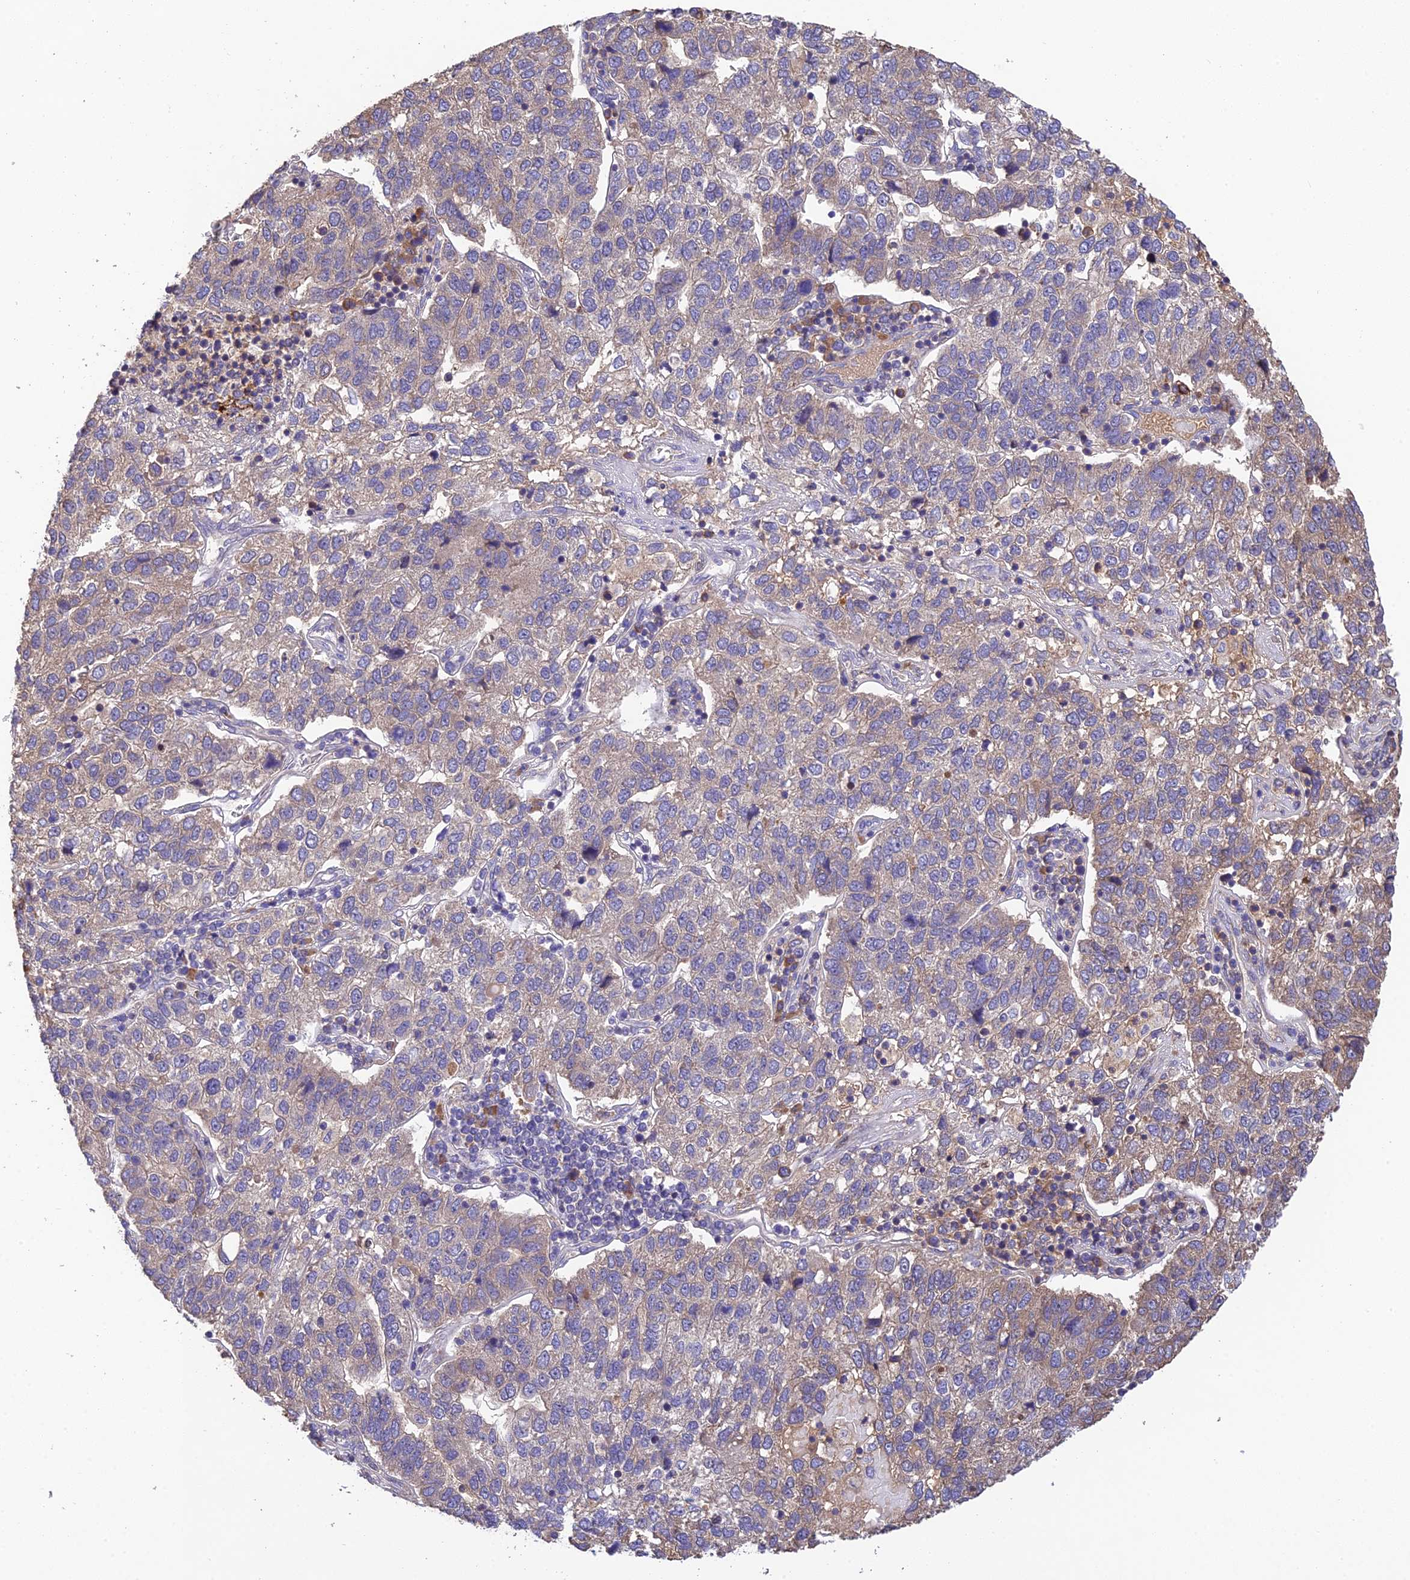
{"staining": {"intensity": "weak", "quantity": "<25%", "location": "cytoplasmic/membranous"}, "tissue": "pancreatic cancer", "cell_type": "Tumor cells", "image_type": "cancer", "snomed": [{"axis": "morphology", "description": "Adenocarcinoma, NOS"}, {"axis": "topography", "description": "Pancreas"}], "caption": "Immunohistochemistry (IHC) of human pancreatic adenocarcinoma exhibits no expression in tumor cells.", "gene": "DENND5B", "patient": {"sex": "female", "age": 61}}